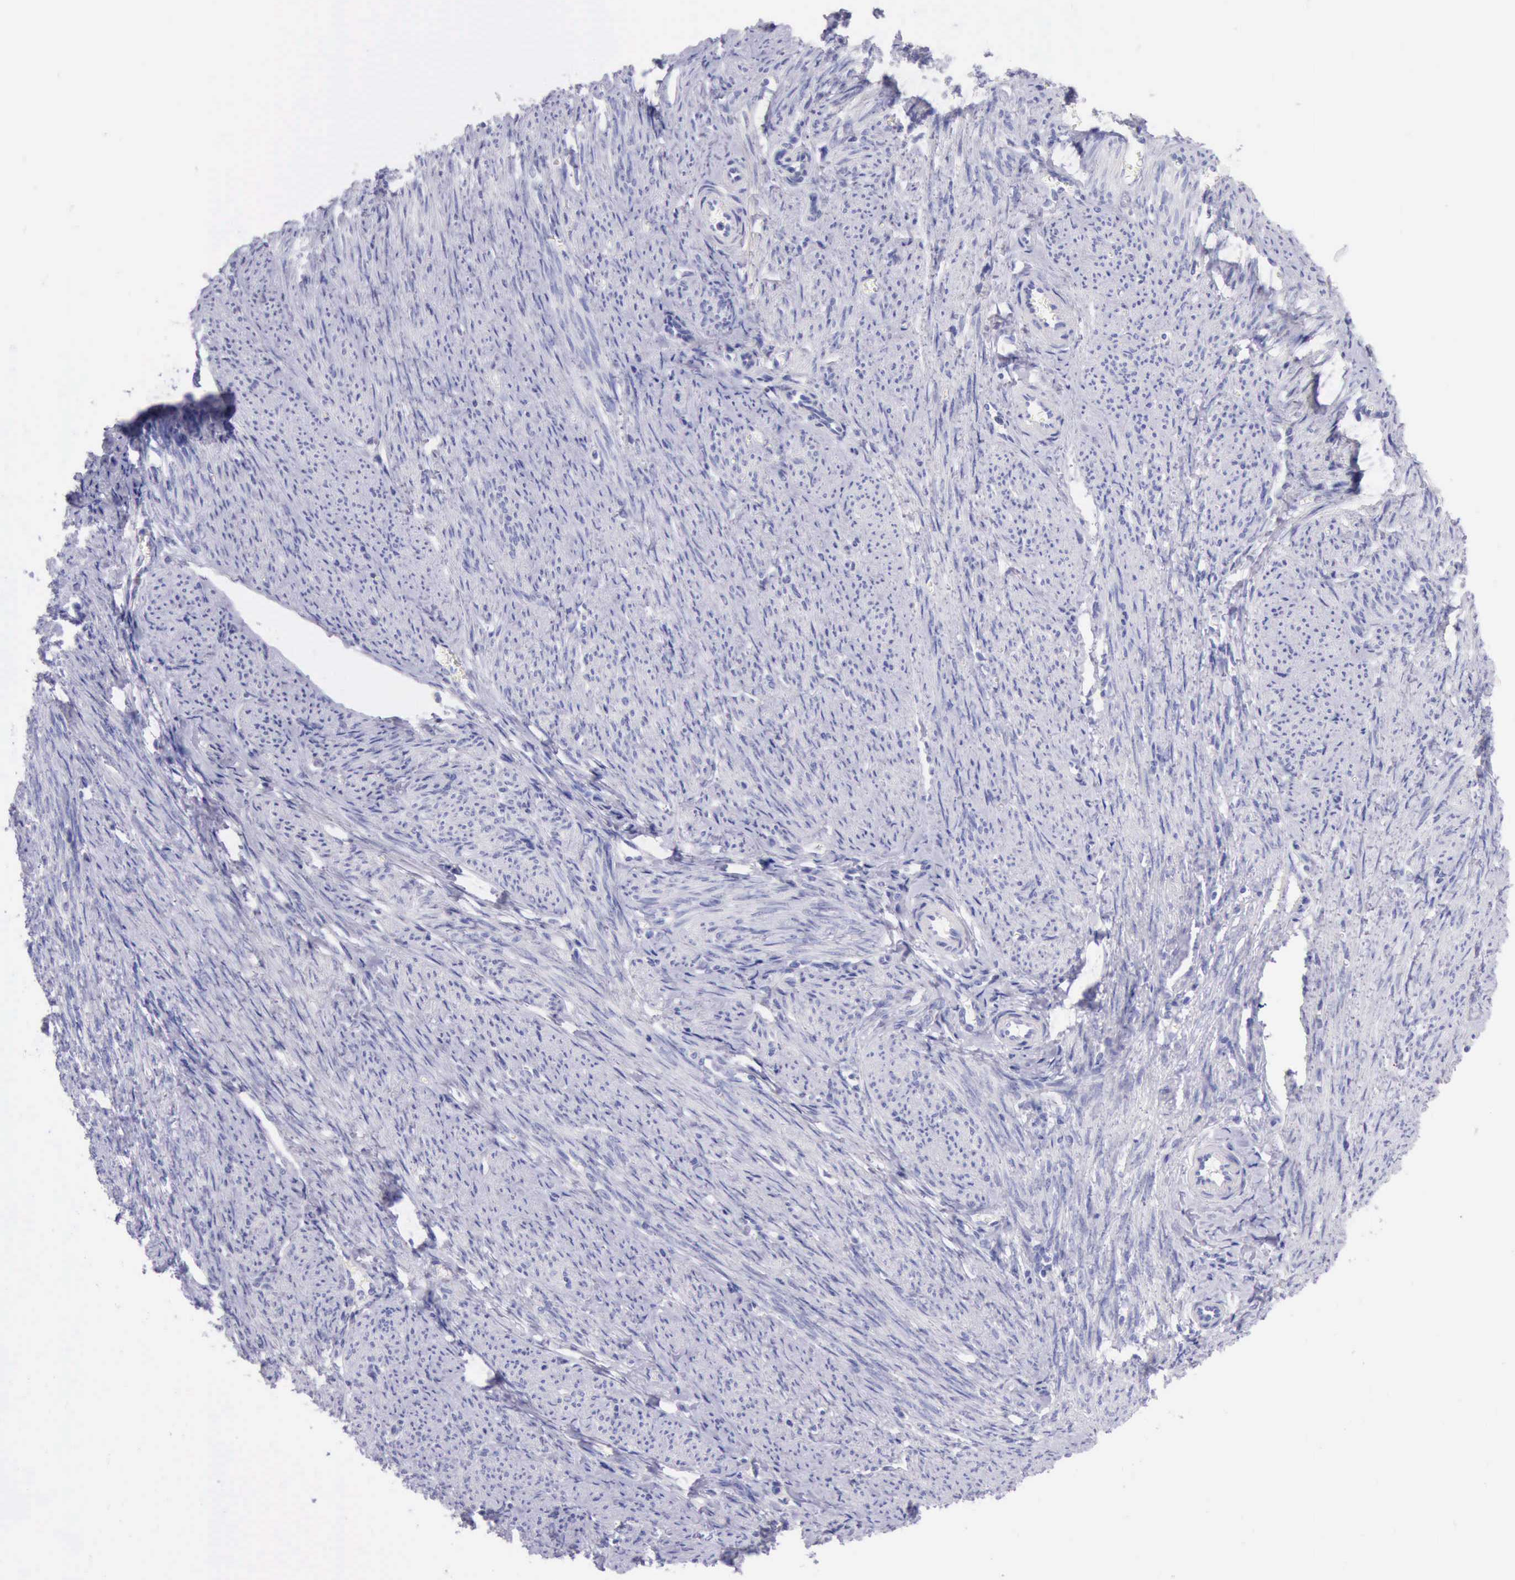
{"staining": {"intensity": "negative", "quantity": "none", "location": "none"}, "tissue": "smooth muscle", "cell_type": "Smooth muscle cells", "image_type": "normal", "snomed": [{"axis": "morphology", "description": "Normal tissue, NOS"}, {"axis": "topography", "description": "Smooth muscle"}, {"axis": "topography", "description": "Cervix"}], "caption": "Smooth muscle cells are negative for protein expression in unremarkable human smooth muscle. (DAB IHC with hematoxylin counter stain).", "gene": "LRFN5", "patient": {"sex": "female", "age": 70}}